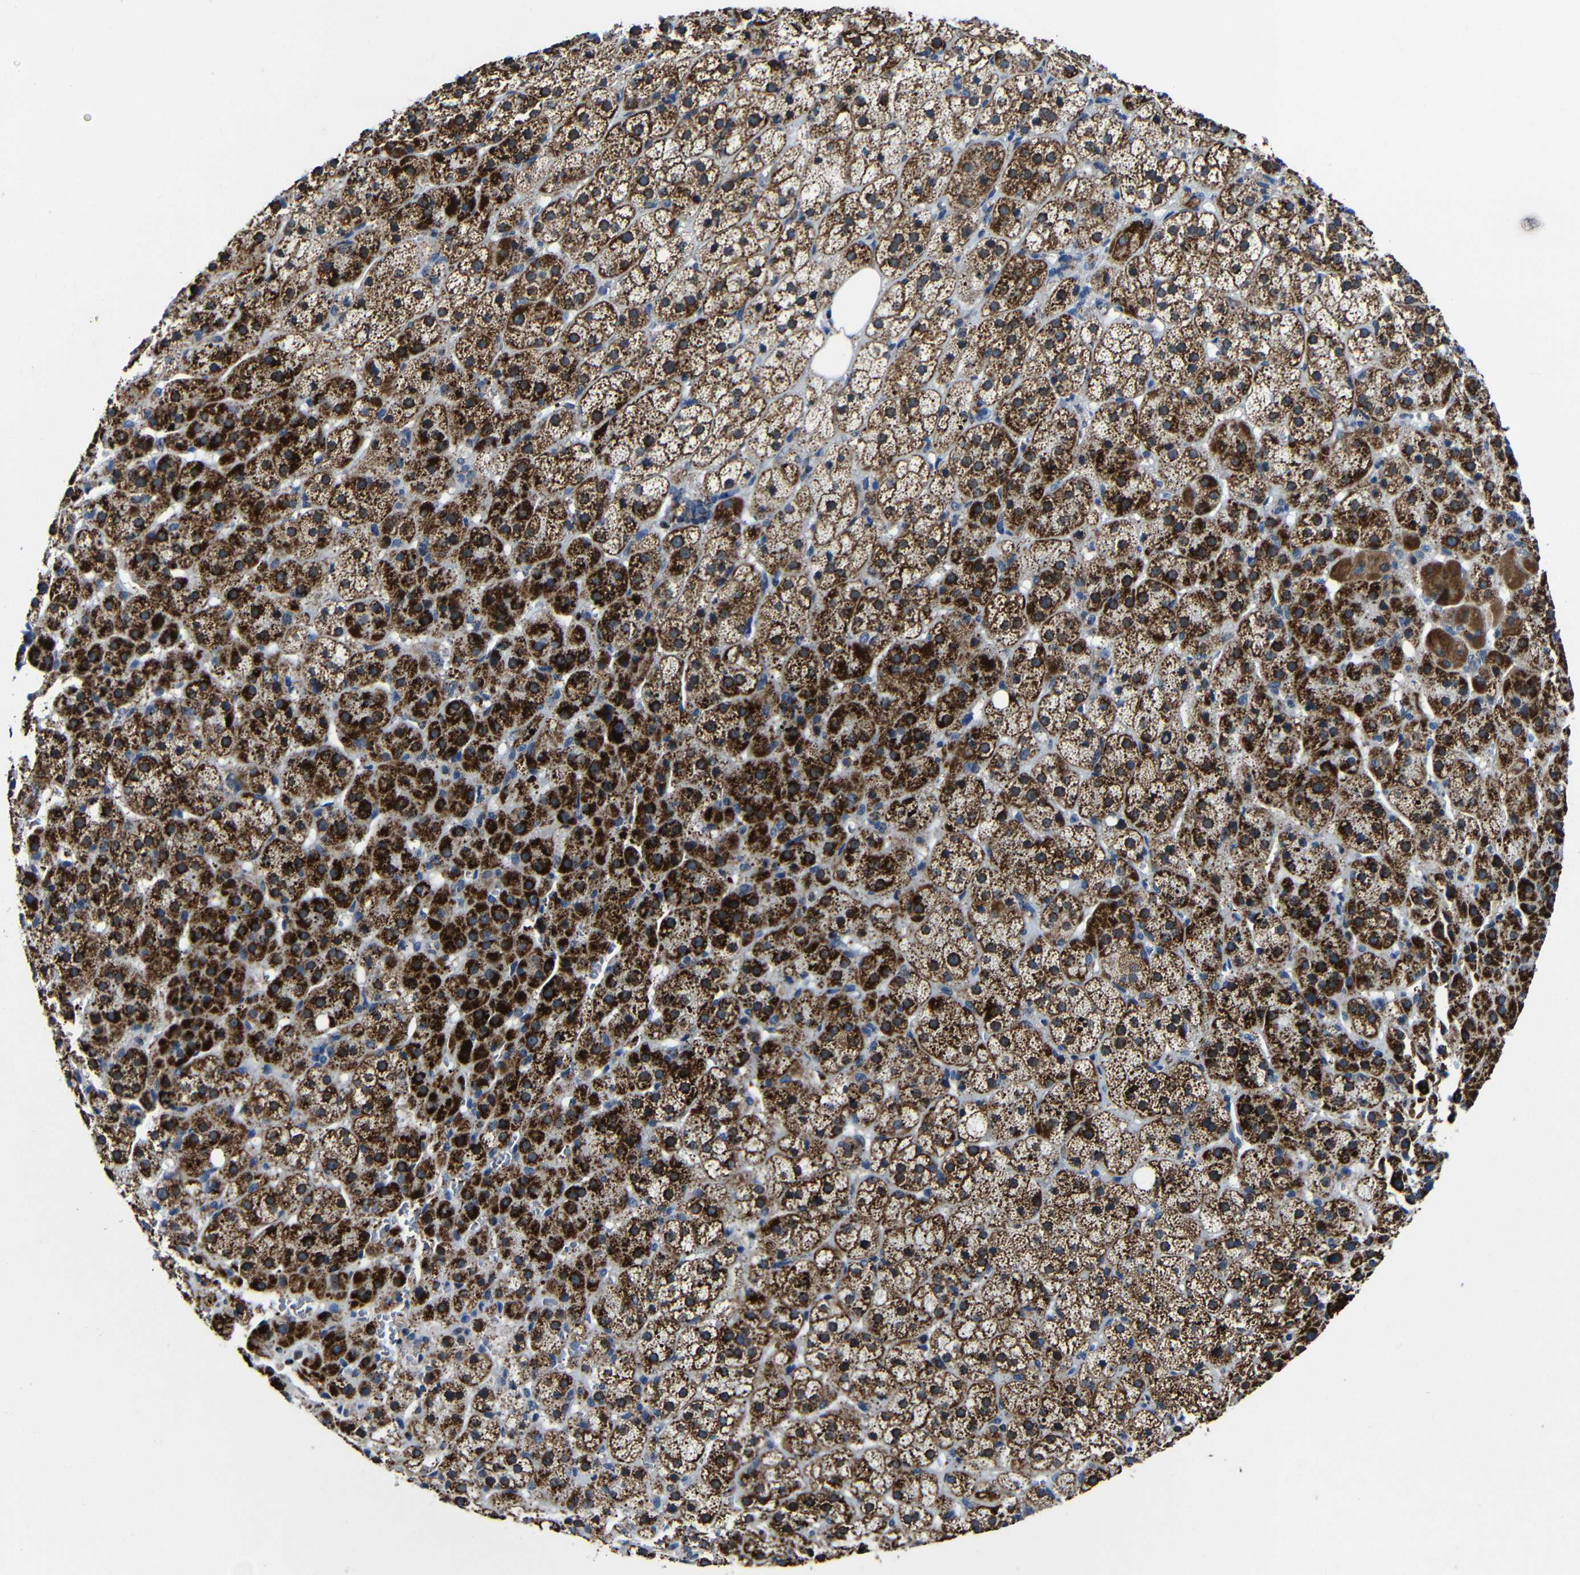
{"staining": {"intensity": "strong", "quantity": ">75%", "location": "cytoplasmic/membranous"}, "tissue": "adrenal gland", "cell_type": "Glandular cells", "image_type": "normal", "snomed": [{"axis": "morphology", "description": "Normal tissue, NOS"}, {"axis": "topography", "description": "Adrenal gland"}], "caption": "The photomicrograph displays staining of normal adrenal gland, revealing strong cytoplasmic/membranous protein positivity (brown color) within glandular cells. (IHC, brightfield microscopy, high magnification).", "gene": "CA5B", "patient": {"sex": "female", "age": 57}}